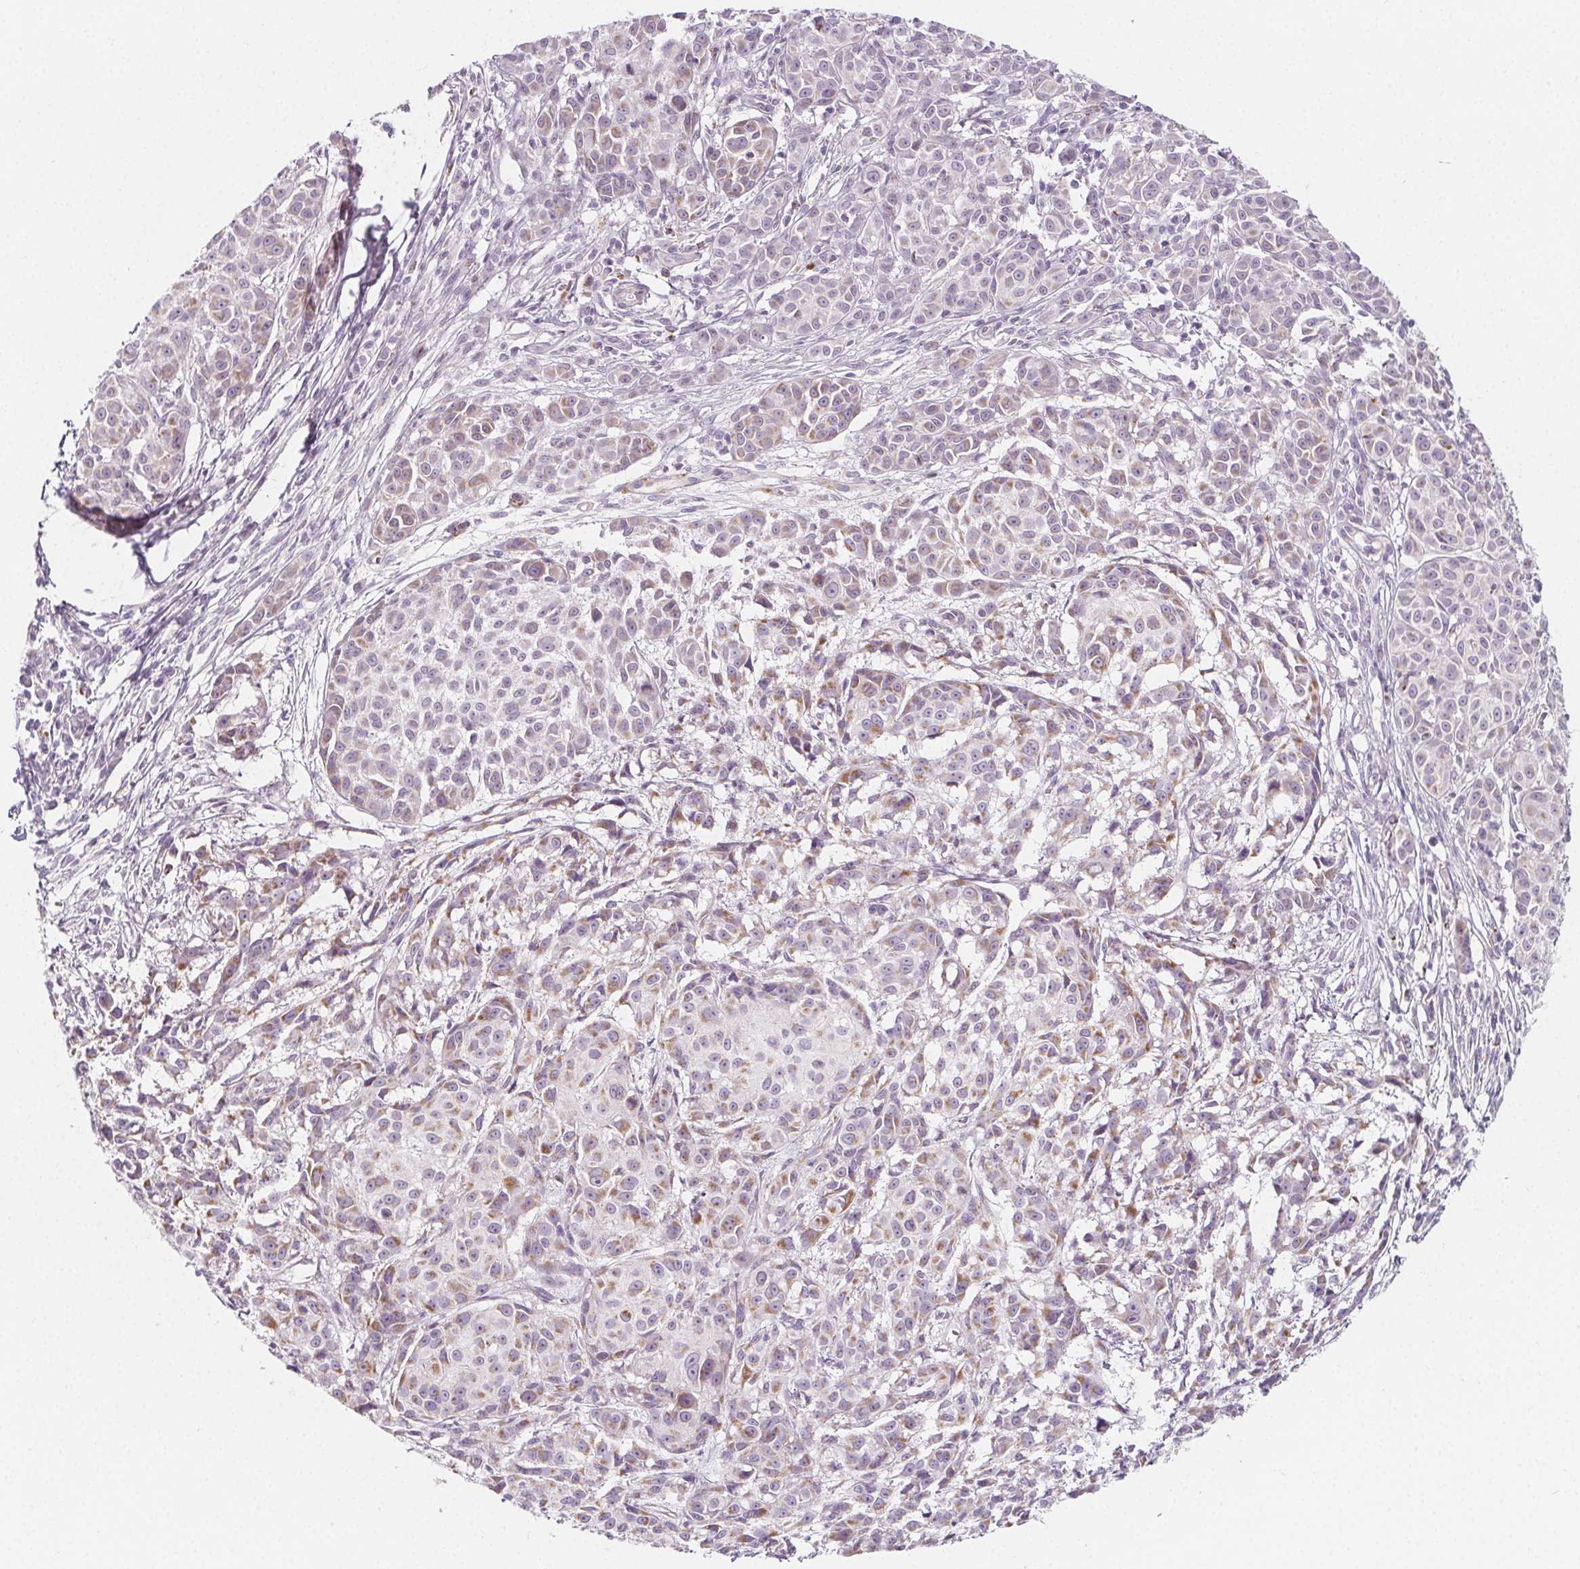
{"staining": {"intensity": "weak", "quantity": "25%-75%", "location": "cytoplasmic/membranous"}, "tissue": "melanoma", "cell_type": "Tumor cells", "image_type": "cancer", "snomed": [{"axis": "morphology", "description": "Malignant melanoma, NOS"}, {"axis": "topography", "description": "Skin"}], "caption": "IHC micrograph of human melanoma stained for a protein (brown), which reveals low levels of weak cytoplasmic/membranous expression in about 25%-75% of tumor cells.", "gene": "IL17C", "patient": {"sex": "male", "age": 48}}